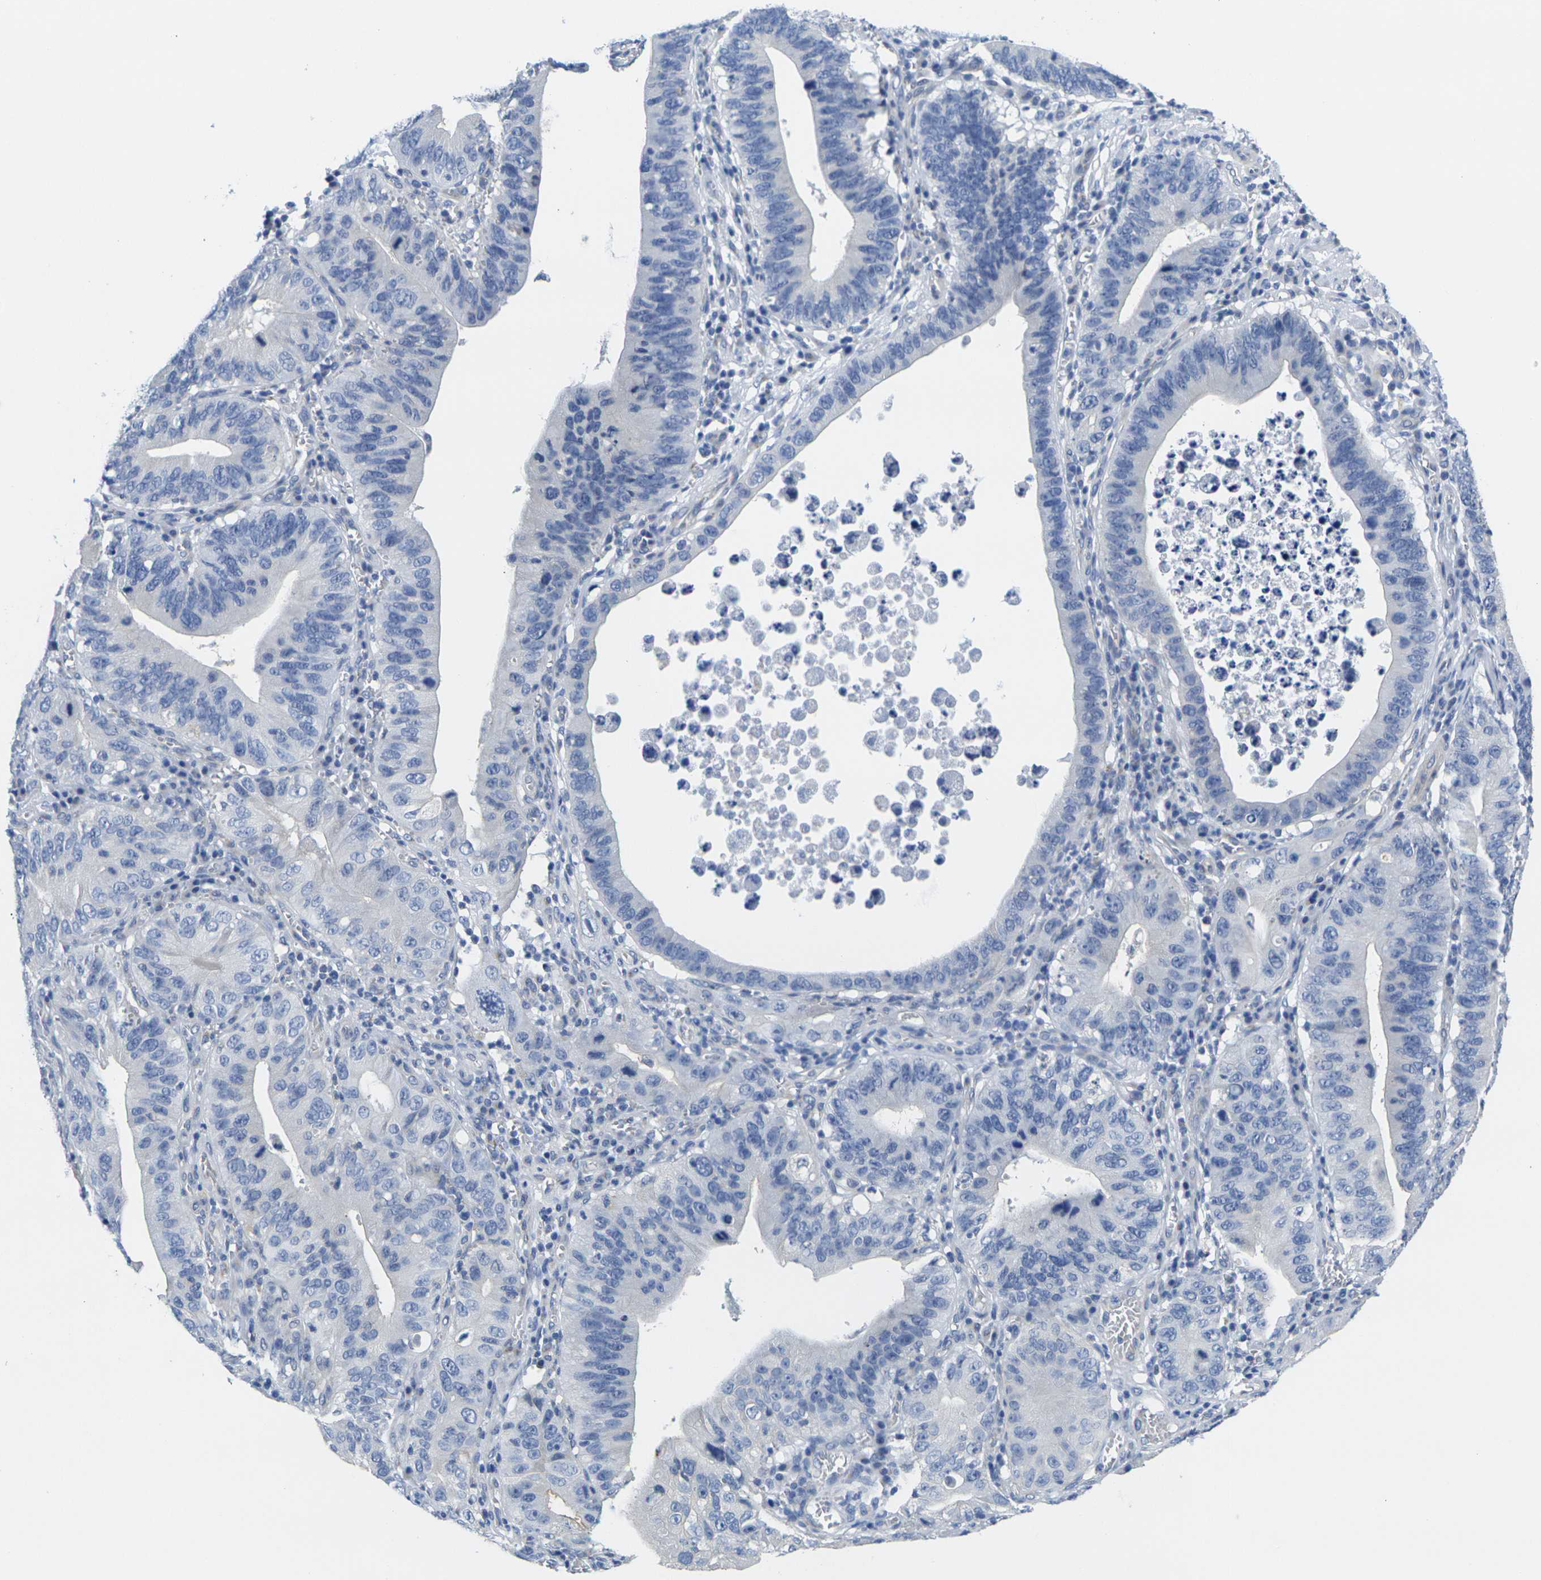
{"staining": {"intensity": "negative", "quantity": "none", "location": "none"}, "tissue": "stomach cancer", "cell_type": "Tumor cells", "image_type": "cancer", "snomed": [{"axis": "morphology", "description": "Adenocarcinoma, NOS"}, {"axis": "topography", "description": "Stomach"}, {"axis": "topography", "description": "Gastric cardia"}], "caption": "High magnification brightfield microscopy of stomach cancer stained with DAB (brown) and counterstained with hematoxylin (blue): tumor cells show no significant expression. (DAB (3,3'-diaminobenzidine) immunohistochemistry (IHC) visualized using brightfield microscopy, high magnification).", "gene": "CRK", "patient": {"sex": "male", "age": 59}}